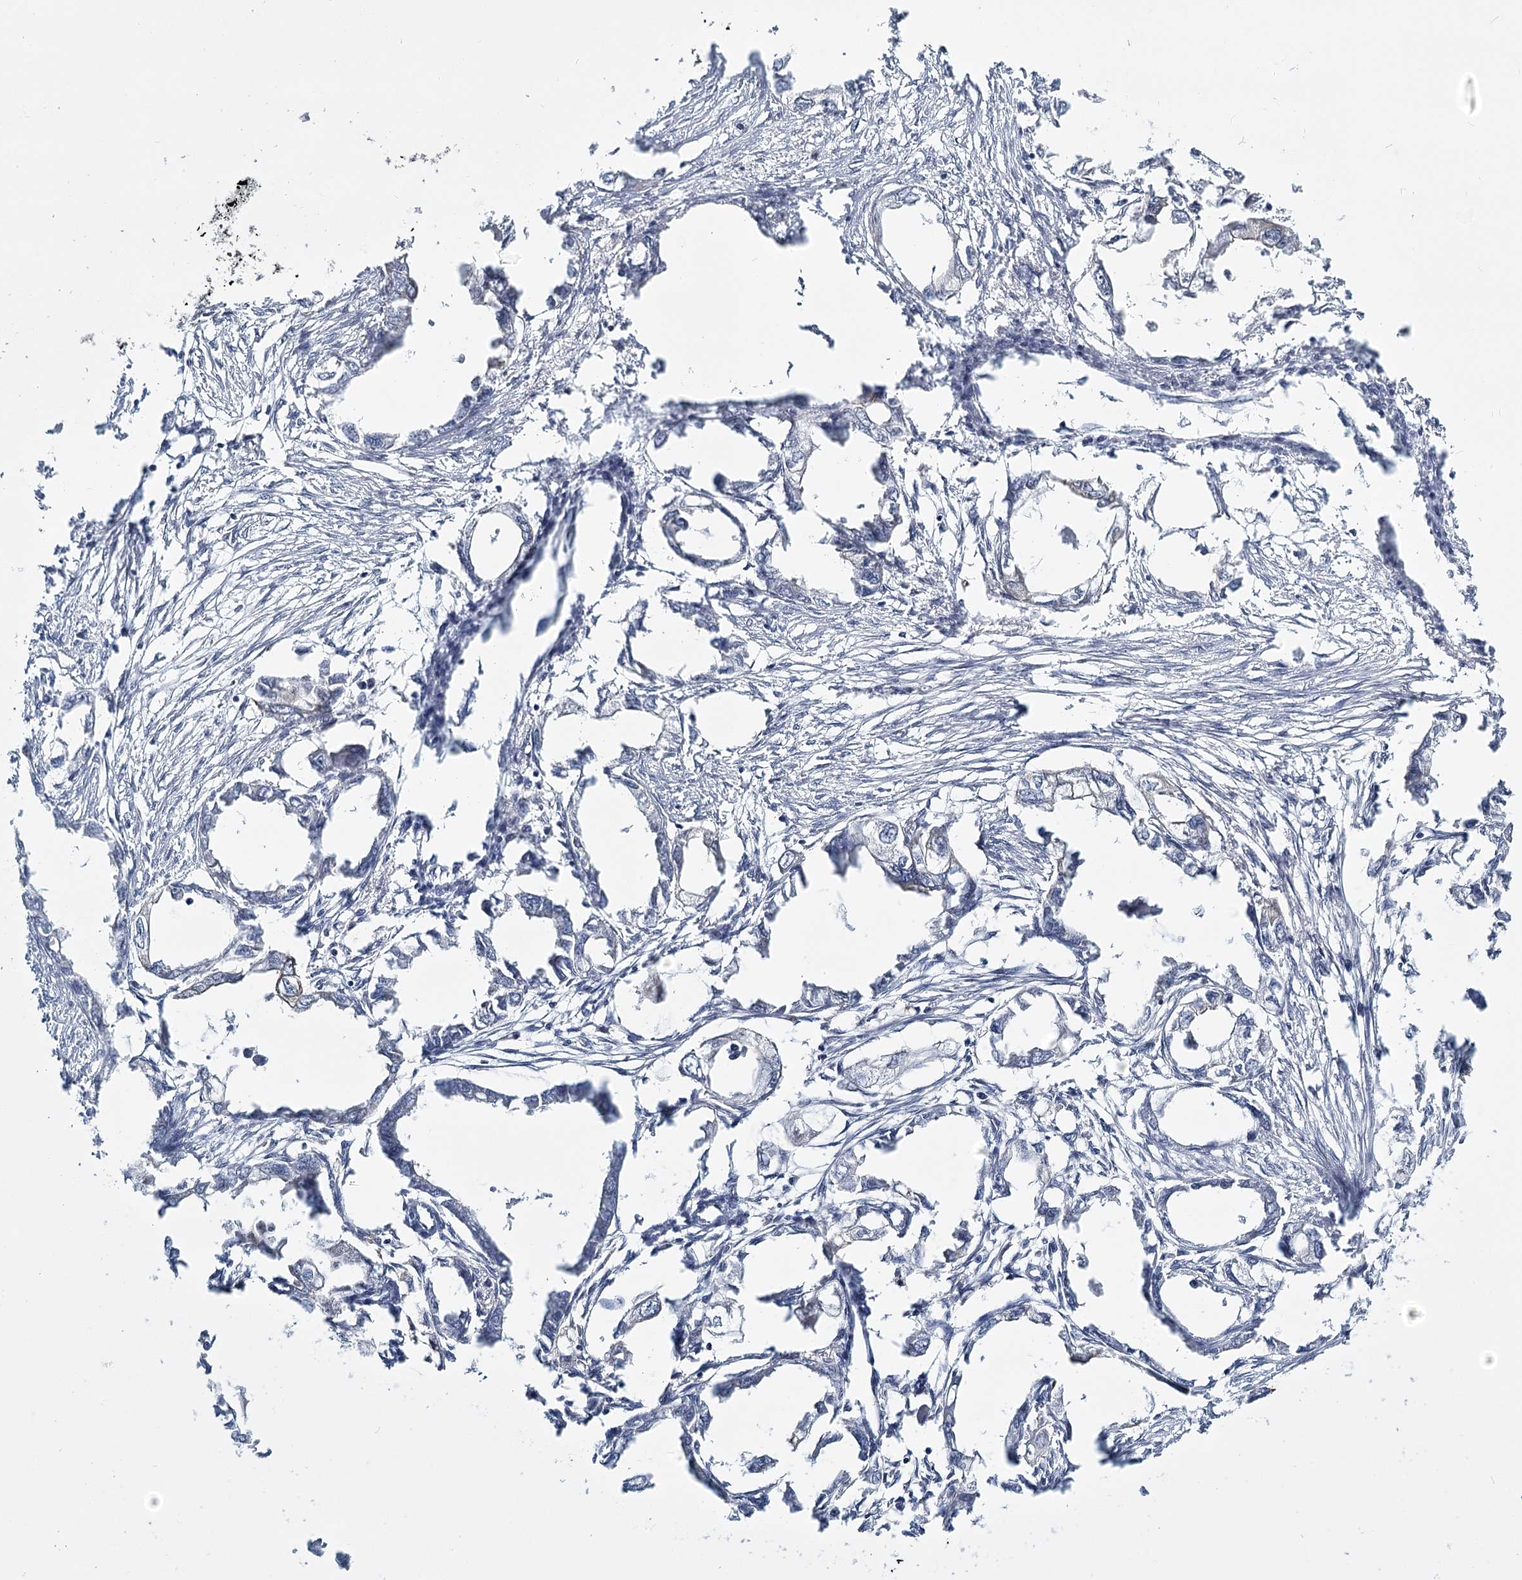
{"staining": {"intensity": "negative", "quantity": "none", "location": "none"}, "tissue": "endometrial cancer", "cell_type": "Tumor cells", "image_type": "cancer", "snomed": [{"axis": "morphology", "description": "Adenocarcinoma, NOS"}, {"axis": "morphology", "description": "Adenocarcinoma, metastatic, NOS"}, {"axis": "topography", "description": "Adipose tissue"}, {"axis": "topography", "description": "Endometrium"}], "caption": "Tumor cells are negative for protein expression in human endometrial cancer (metastatic adenocarcinoma).", "gene": "TMEM70", "patient": {"sex": "female", "age": 67}}